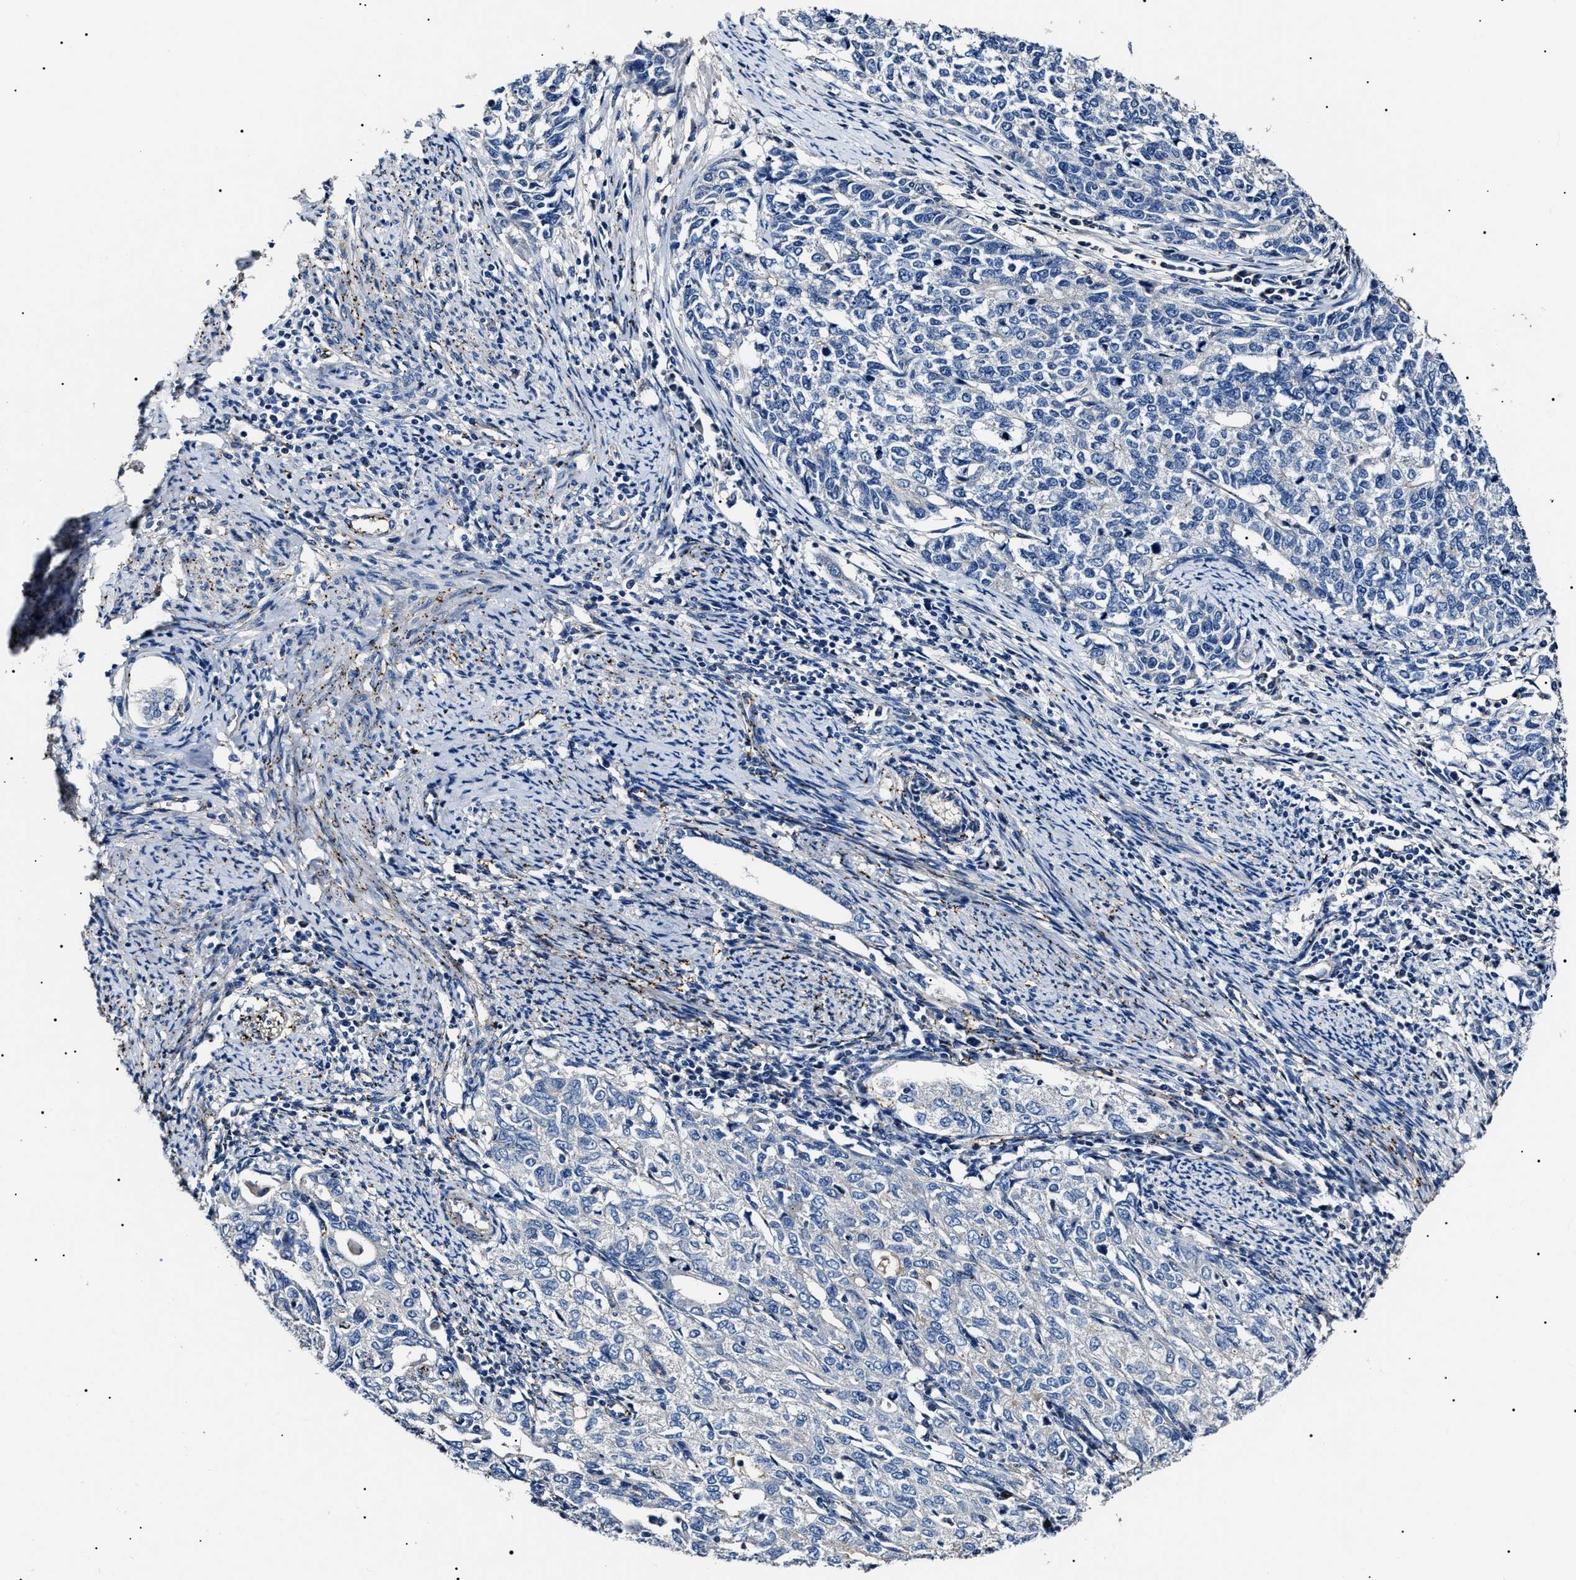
{"staining": {"intensity": "negative", "quantity": "none", "location": "none"}, "tissue": "cervical cancer", "cell_type": "Tumor cells", "image_type": "cancer", "snomed": [{"axis": "morphology", "description": "Squamous cell carcinoma, NOS"}, {"axis": "topography", "description": "Cervix"}], "caption": "Immunohistochemical staining of cervical squamous cell carcinoma demonstrates no significant positivity in tumor cells.", "gene": "KLHL42", "patient": {"sex": "female", "age": 63}}